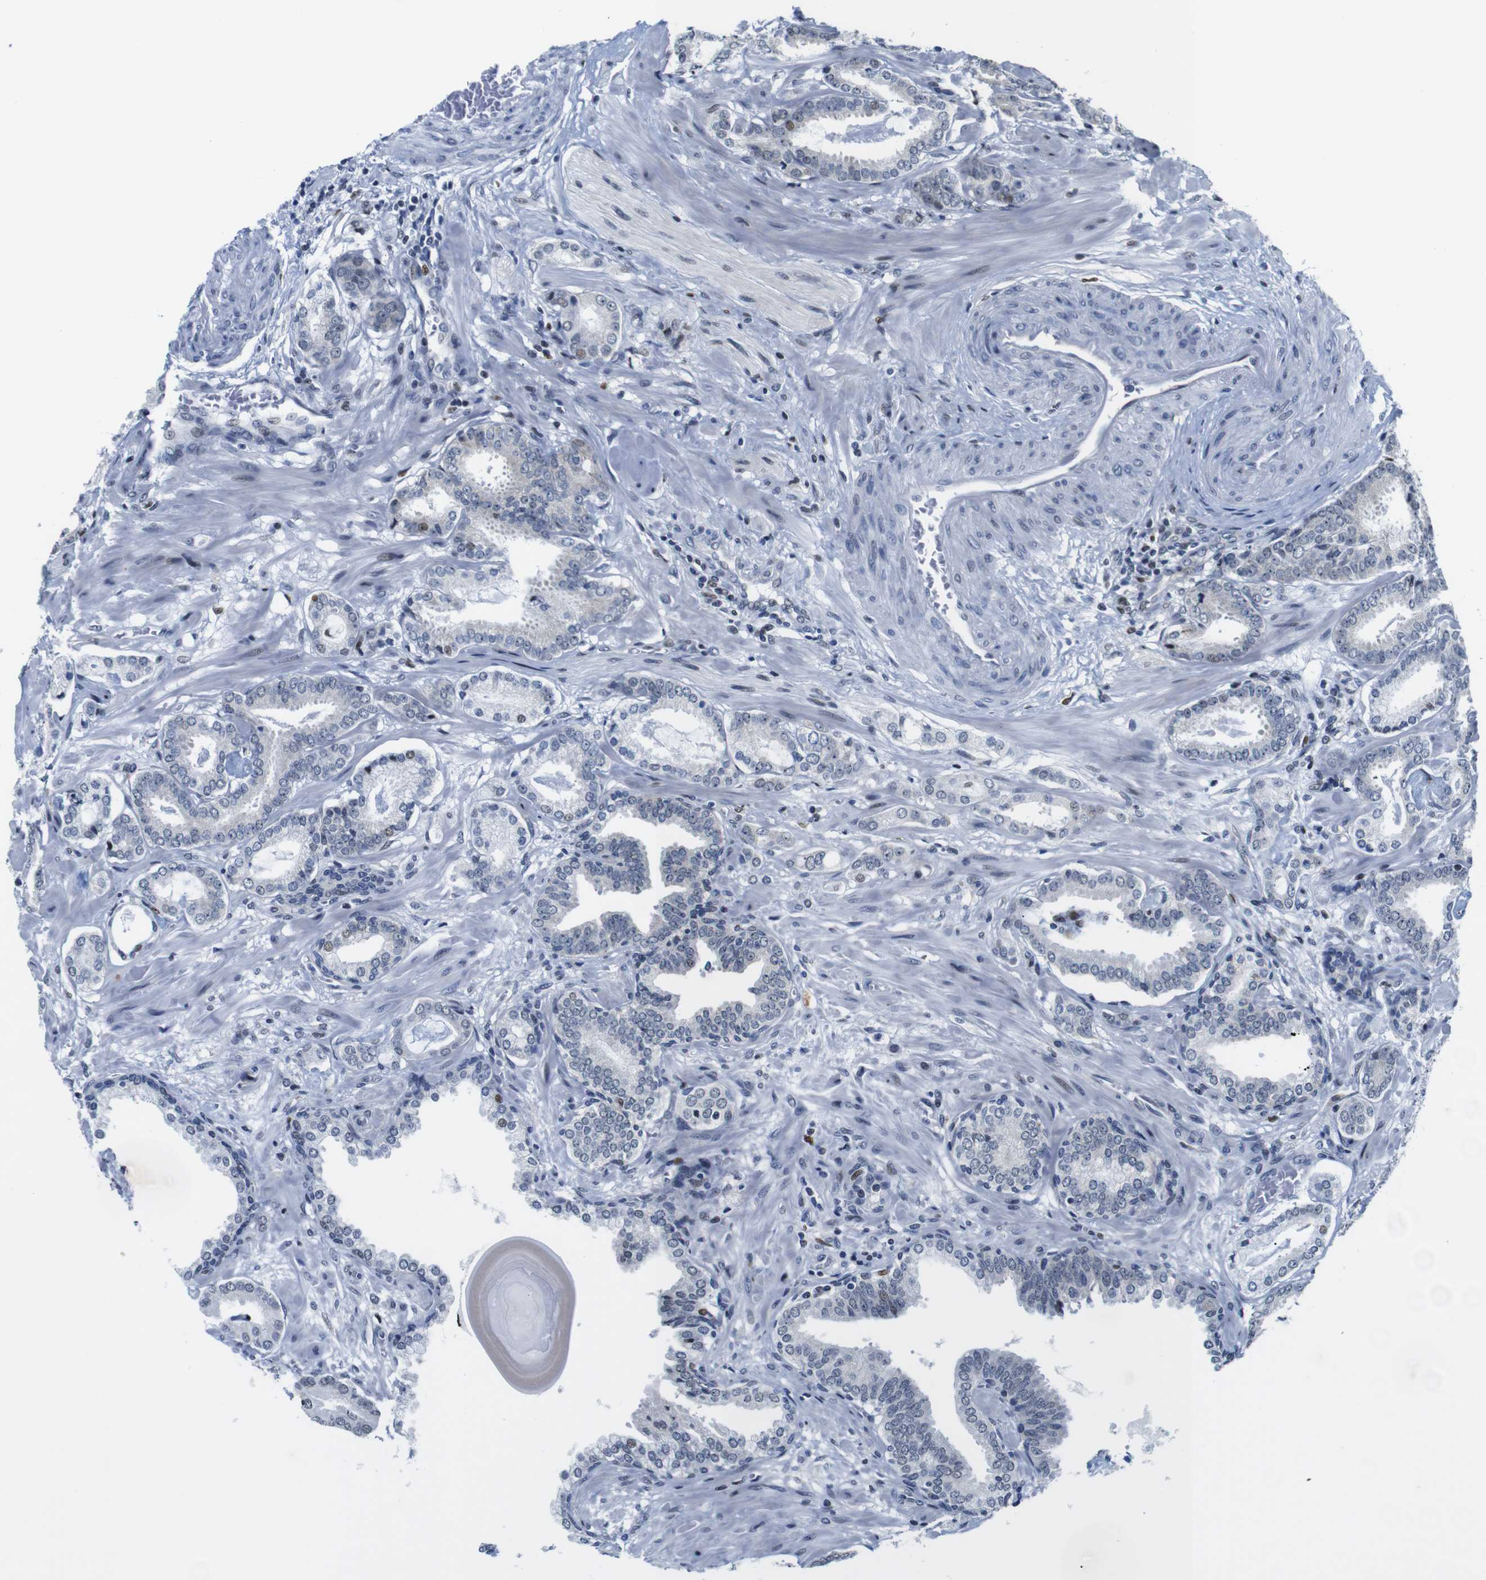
{"staining": {"intensity": "weak", "quantity": "<25%", "location": "nuclear"}, "tissue": "prostate cancer", "cell_type": "Tumor cells", "image_type": "cancer", "snomed": [{"axis": "morphology", "description": "Adenocarcinoma, Low grade"}, {"axis": "topography", "description": "Prostate"}], "caption": "Immunohistochemistry image of prostate adenocarcinoma (low-grade) stained for a protein (brown), which displays no positivity in tumor cells.", "gene": "GATA6", "patient": {"sex": "male", "age": 53}}